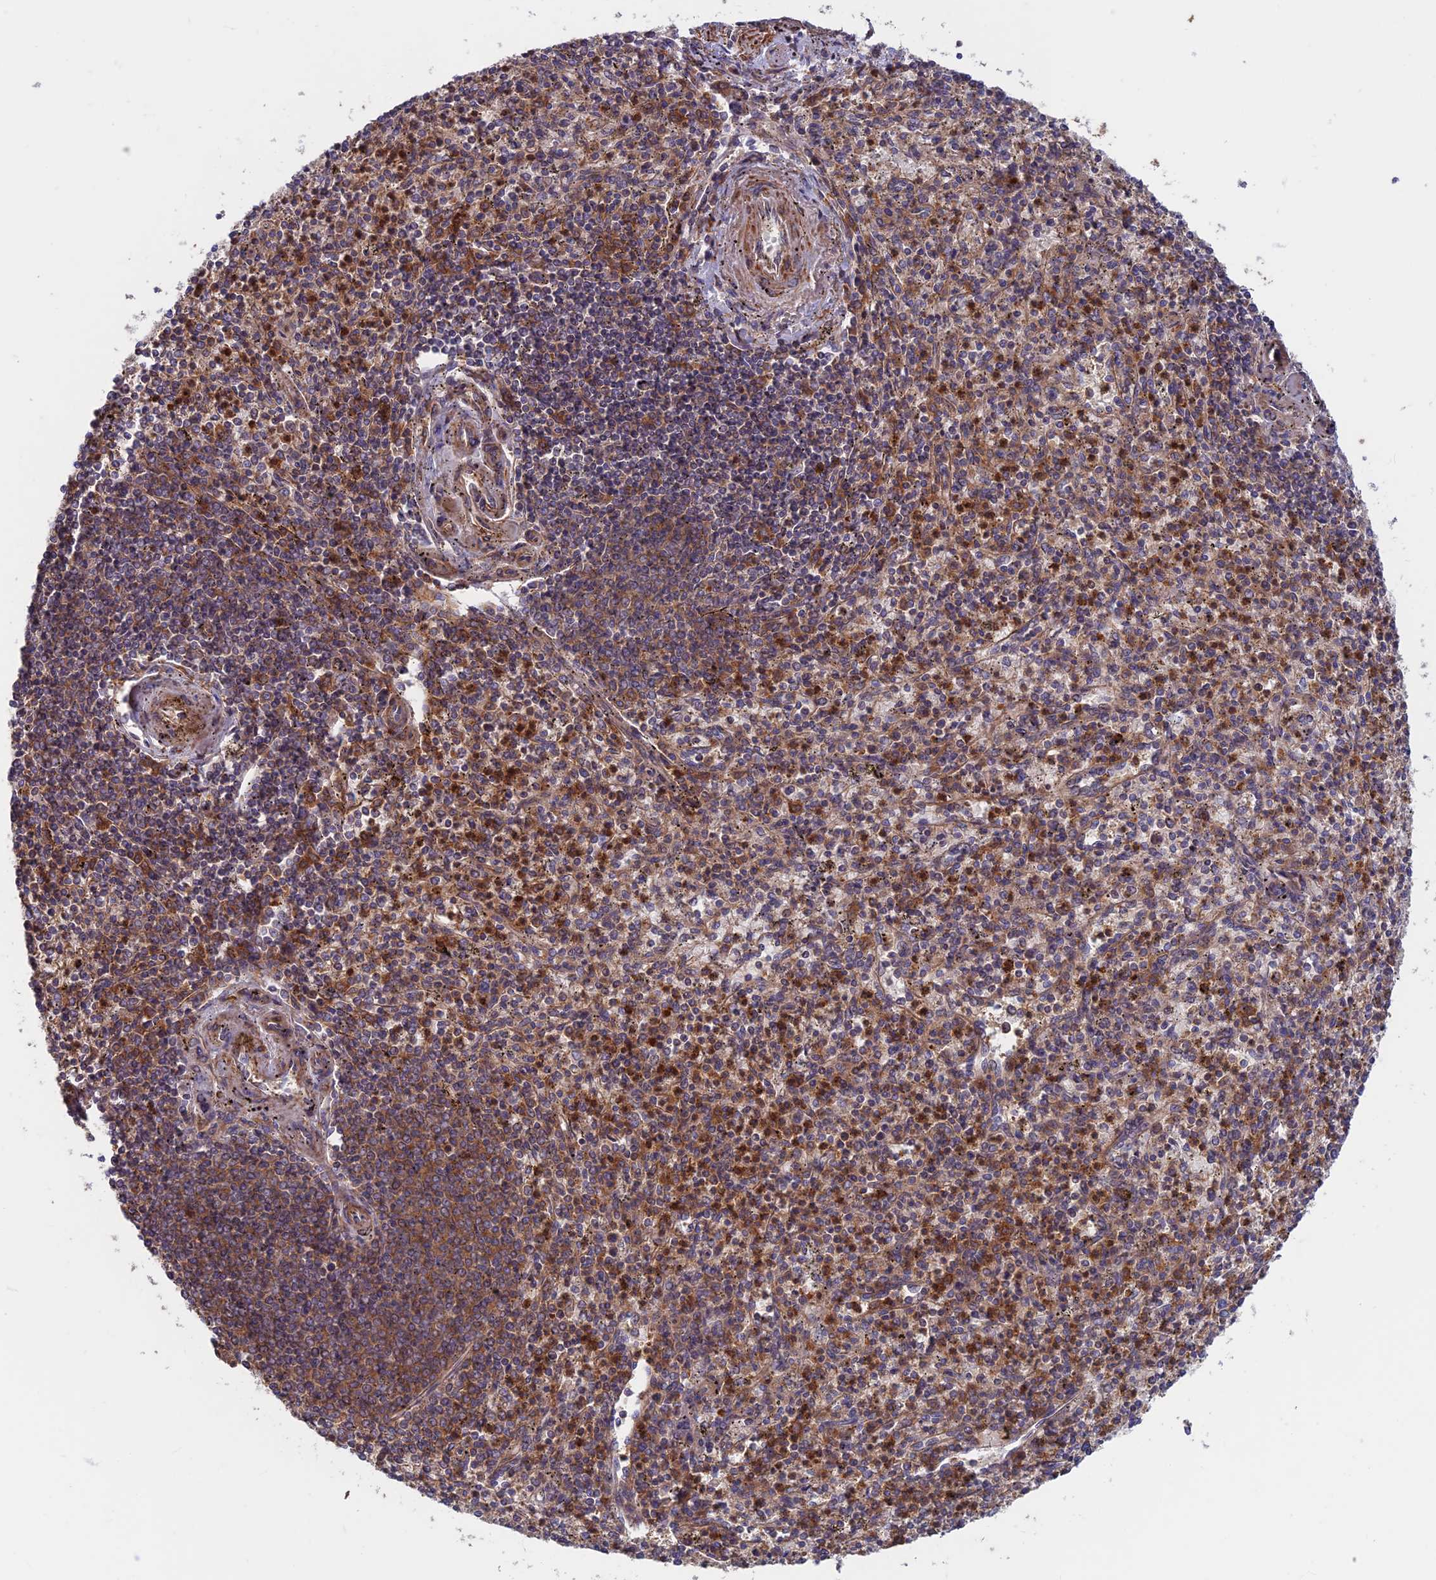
{"staining": {"intensity": "strong", "quantity": "<25%", "location": "cytoplasmic/membranous"}, "tissue": "spleen", "cell_type": "Cells in red pulp", "image_type": "normal", "snomed": [{"axis": "morphology", "description": "Normal tissue, NOS"}, {"axis": "topography", "description": "Spleen"}], "caption": "About <25% of cells in red pulp in benign human spleen exhibit strong cytoplasmic/membranous protein positivity as visualized by brown immunohistochemical staining.", "gene": "DNM1L", "patient": {"sex": "male", "age": 72}}